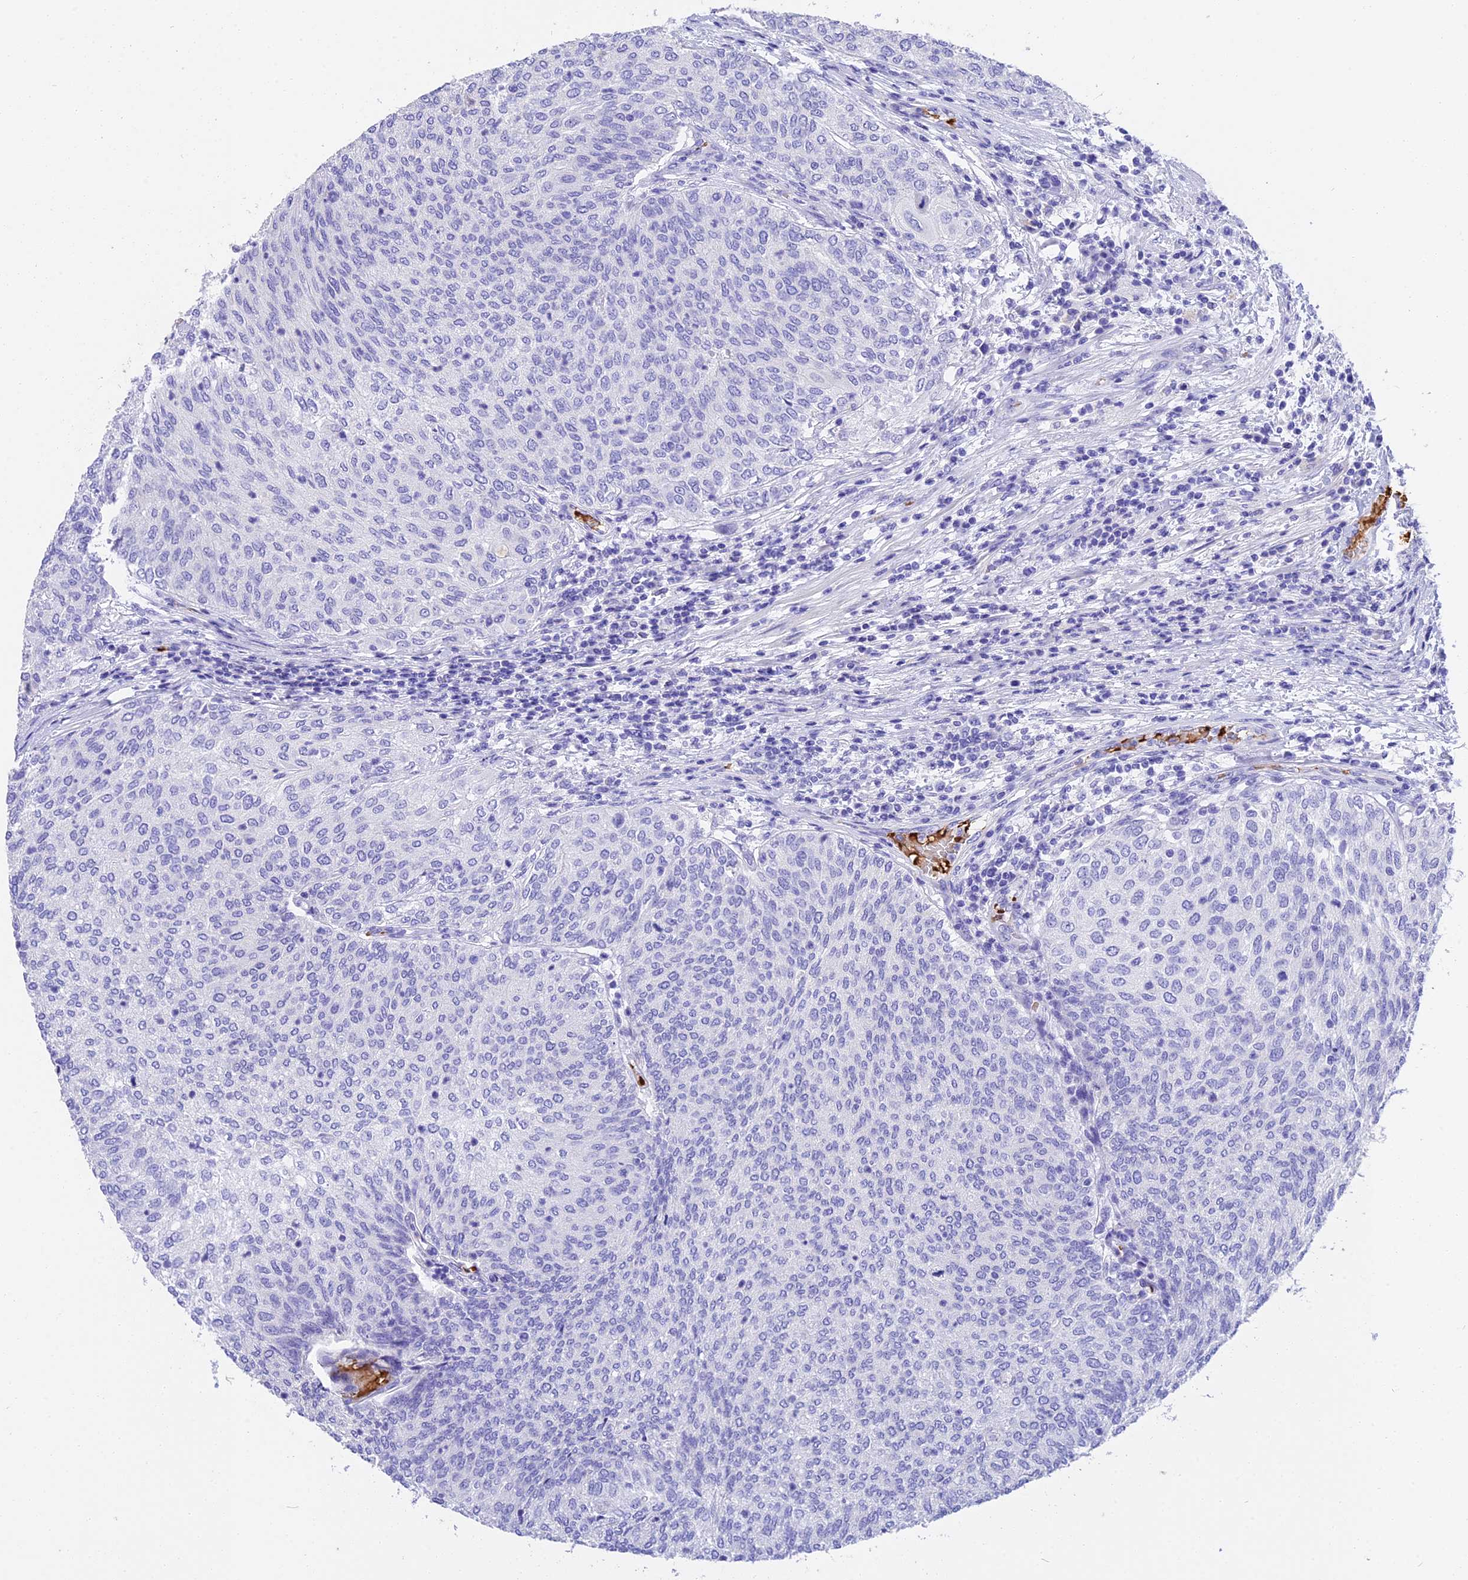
{"staining": {"intensity": "negative", "quantity": "none", "location": "none"}, "tissue": "urothelial cancer", "cell_type": "Tumor cells", "image_type": "cancer", "snomed": [{"axis": "morphology", "description": "Urothelial carcinoma, Low grade"}, {"axis": "topography", "description": "Urinary bladder"}], "caption": "Immunohistochemistry photomicrograph of neoplastic tissue: urothelial carcinoma (low-grade) stained with DAB exhibits no significant protein positivity in tumor cells. (DAB (3,3'-diaminobenzidine) immunohistochemistry visualized using brightfield microscopy, high magnification).", "gene": "TNNC2", "patient": {"sex": "female", "age": 79}}